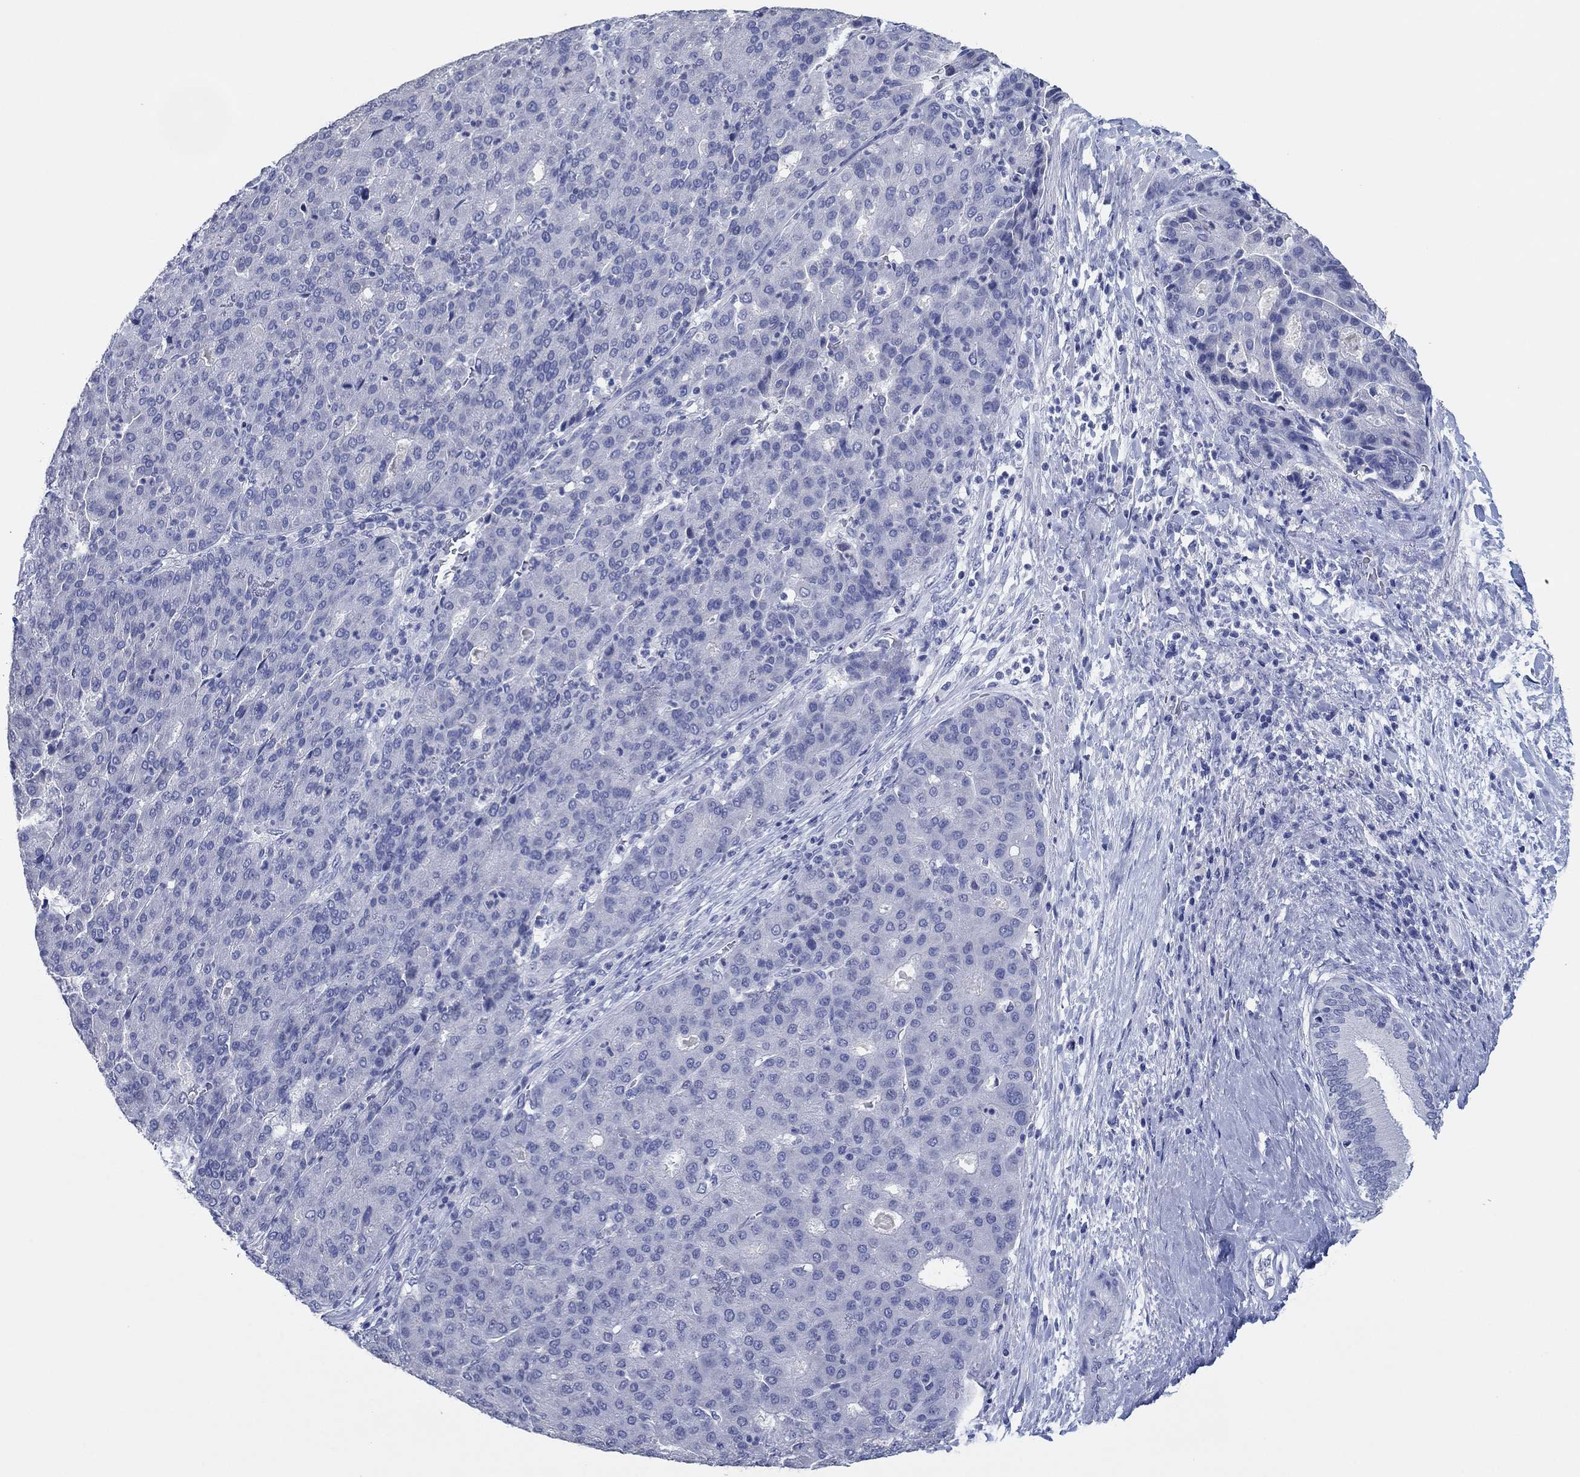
{"staining": {"intensity": "negative", "quantity": "none", "location": "none"}, "tissue": "liver cancer", "cell_type": "Tumor cells", "image_type": "cancer", "snomed": [{"axis": "morphology", "description": "Carcinoma, Hepatocellular, NOS"}, {"axis": "topography", "description": "Liver"}], "caption": "Liver cancer stained for a protein using immunohistochemistry (IHC) exhibits no expression tumor cells.", "gene": "POU5F1", "patient": {"sex": "male", "age": 65}}